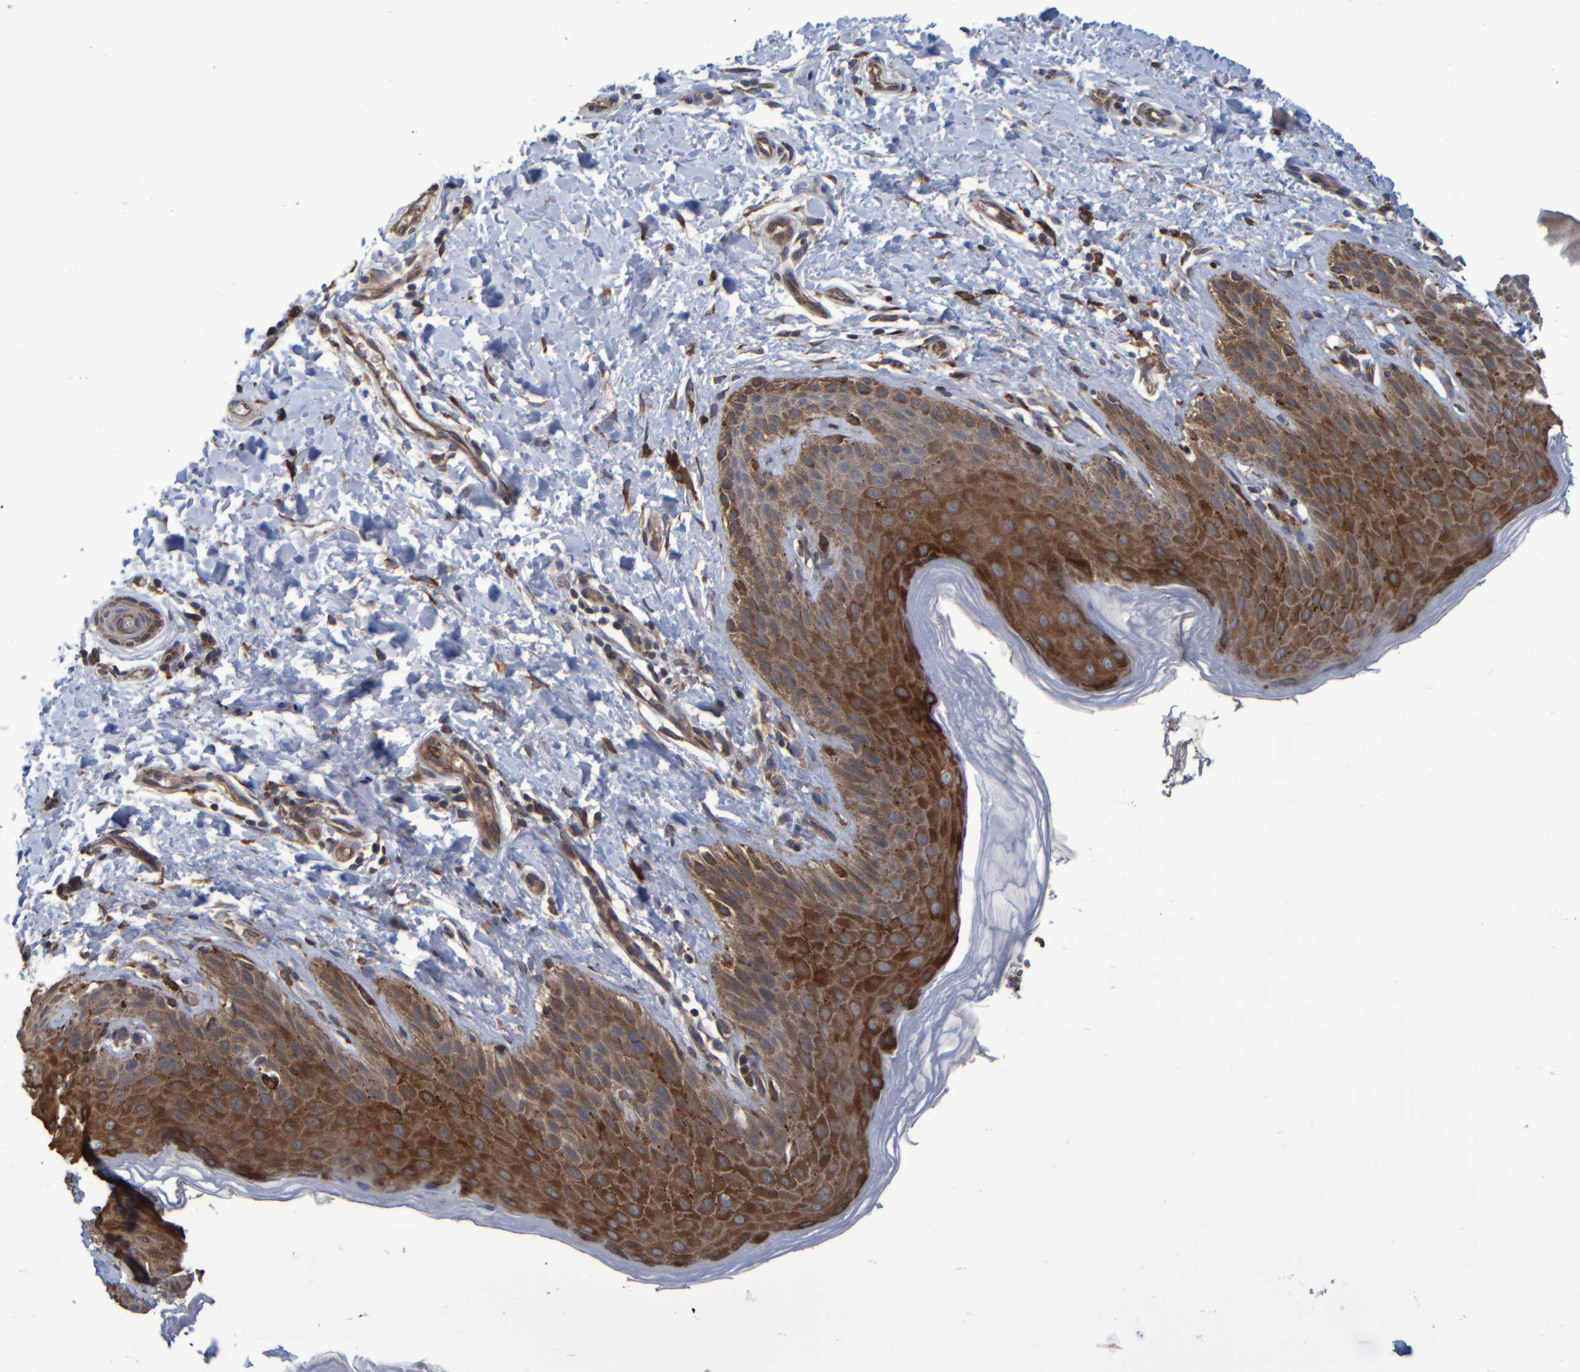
{"staining": {"intensity": "moderate", "quantity": "25%-75%", "location": "cytoplasmic/membranous"}, "tissue": "skin", "cell_type": "Epidermal cells", "image_type": "normal", "snomed": [{"axis": "morphology", "description": "Normal tissue, NOS"}, {"axis": "topography", "description": "Anal"}, {"axis": "topography", "description": "Peripheral nerve tissue"}], "caption": "This photomicrograph reveals unremarkable skin stained with IHC to label a protein in brown. The cytoplasmic/membranous of epidermal cells show moderate positivity for the protein. Nuclei are counter-stained blue.", "gene": "SPAG5", "patient": {"sex": "male", "age": 44}}